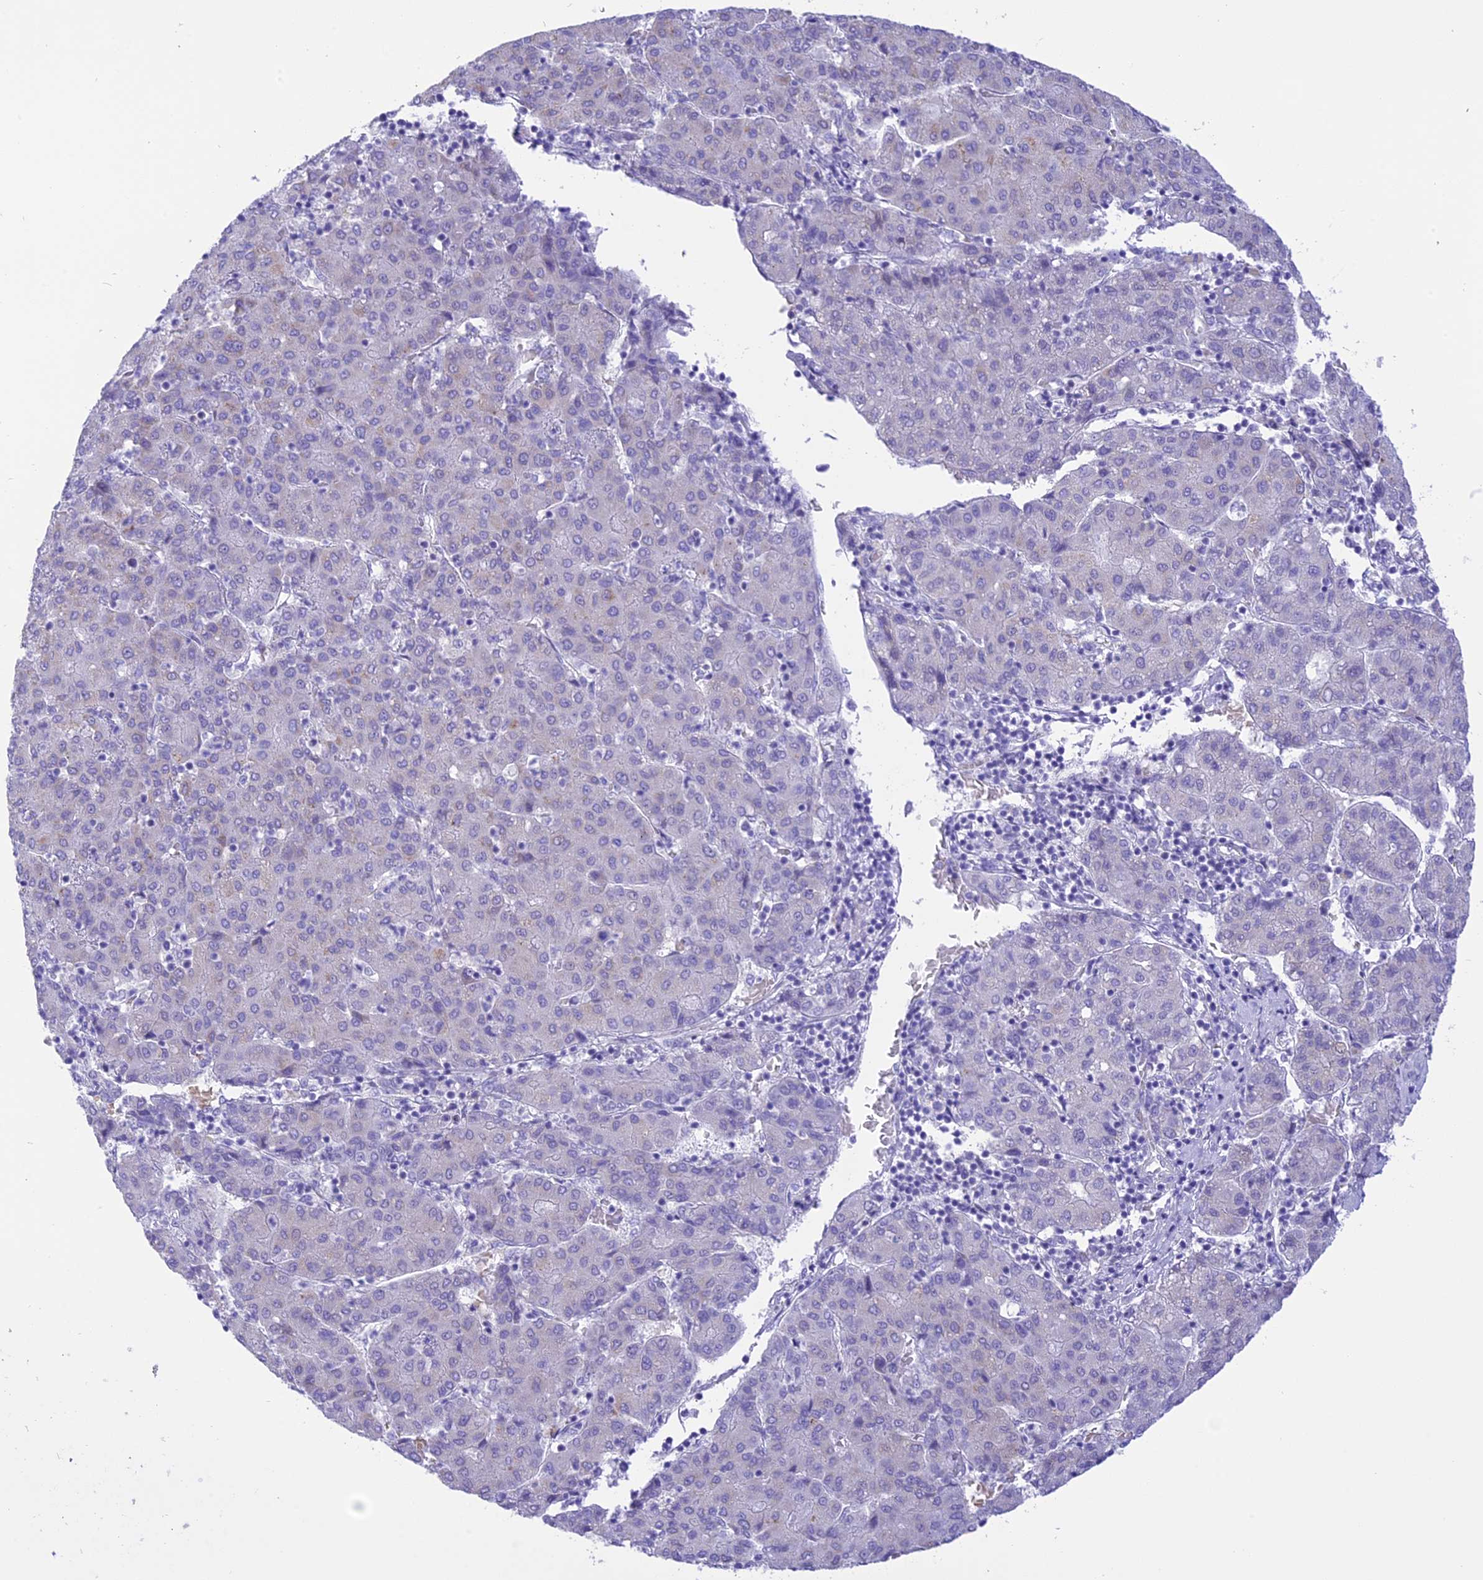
{"staining": {"intensity": "negative", "quantity": "none", "location": "none"}, "tissue": "liver cancer", "cell_type": "Tumor cells", "image_type": "cancer", "snomed": [{"axis": "morphology", "description": "Carcinoma, Hepatocellular, NOS"}, {"axis": "topography", "description": "Liver"}], "caption": "High magnification brightfield microscopy of liver hepatocellular carcinoma stained with DAB (brown) and counterstained with hematoxylin (blue): tumor cells show no significant positivity.", "gene": "DCAF16", "patient": {"sex": "male", "age": 65}}